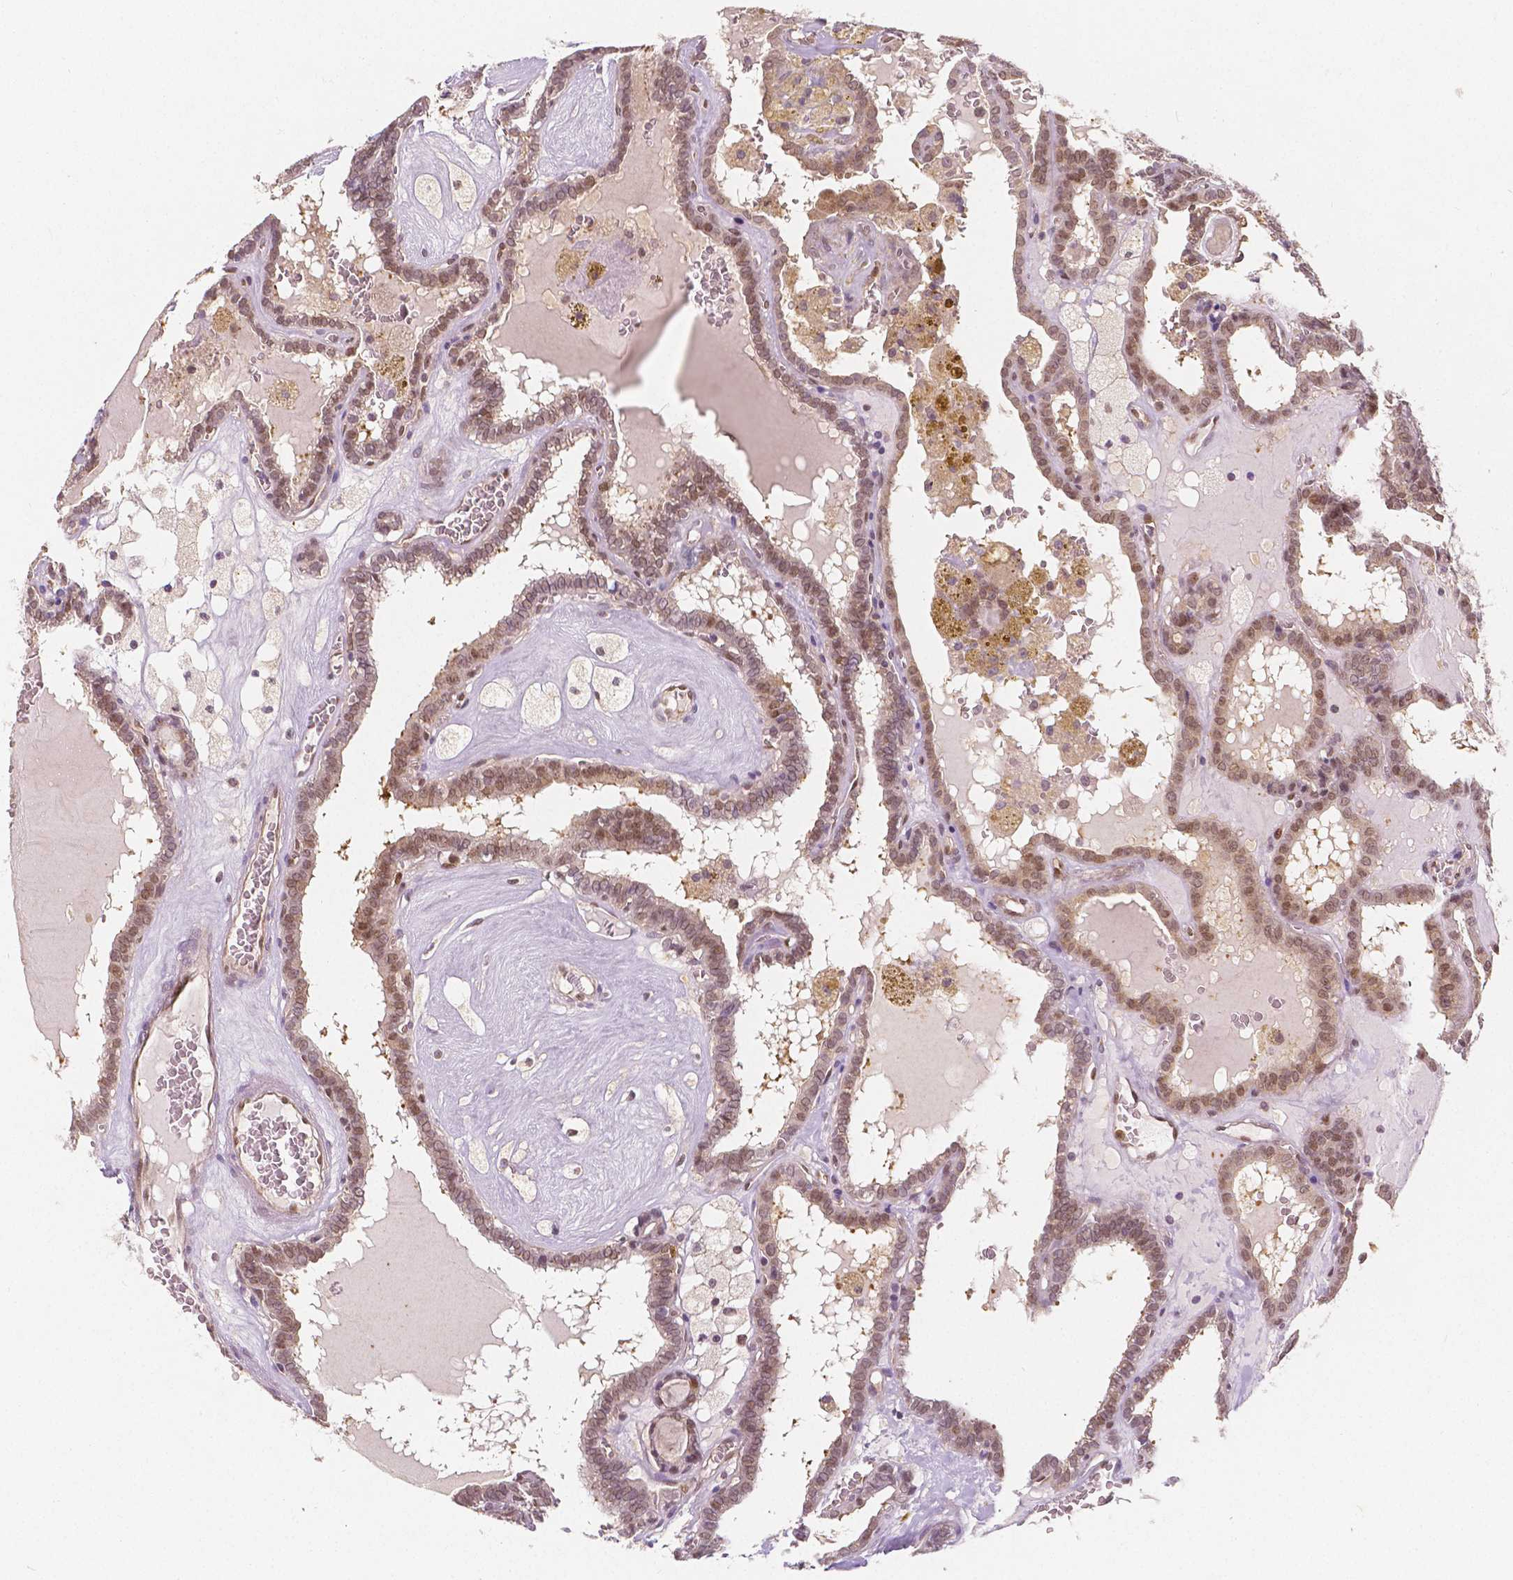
{"staining": {"intensity": "moderate", "quantity": ">75%", "location": "cytoplasmic/membranous,nuclear"}, "tissue": "thyroid cancer", "cell_type": "Tumor cells", "image_type": "cancer", "snomed": [{"axis": "morphology", "description": "Papillary adenocarcinoma, NOS"}, {"axis": "topography", "description": "Thyroid gland"}], "caption": "IHC (DAB) staining of human thyroid cancer (papillary adenocarcinoma) reveals moderate cytoplasmic/membranous and nuclear protein staining in about >75% of tumor cells. The staining was performed using DAB (3,3'-diaminobenzidine) to visualize the protein expression in brown, while the nuclei were stained in blue with hematoxylin (Magnification: 20x).", "gene": "NAPRT", "patient": {"sex": "female", "age": 39}}